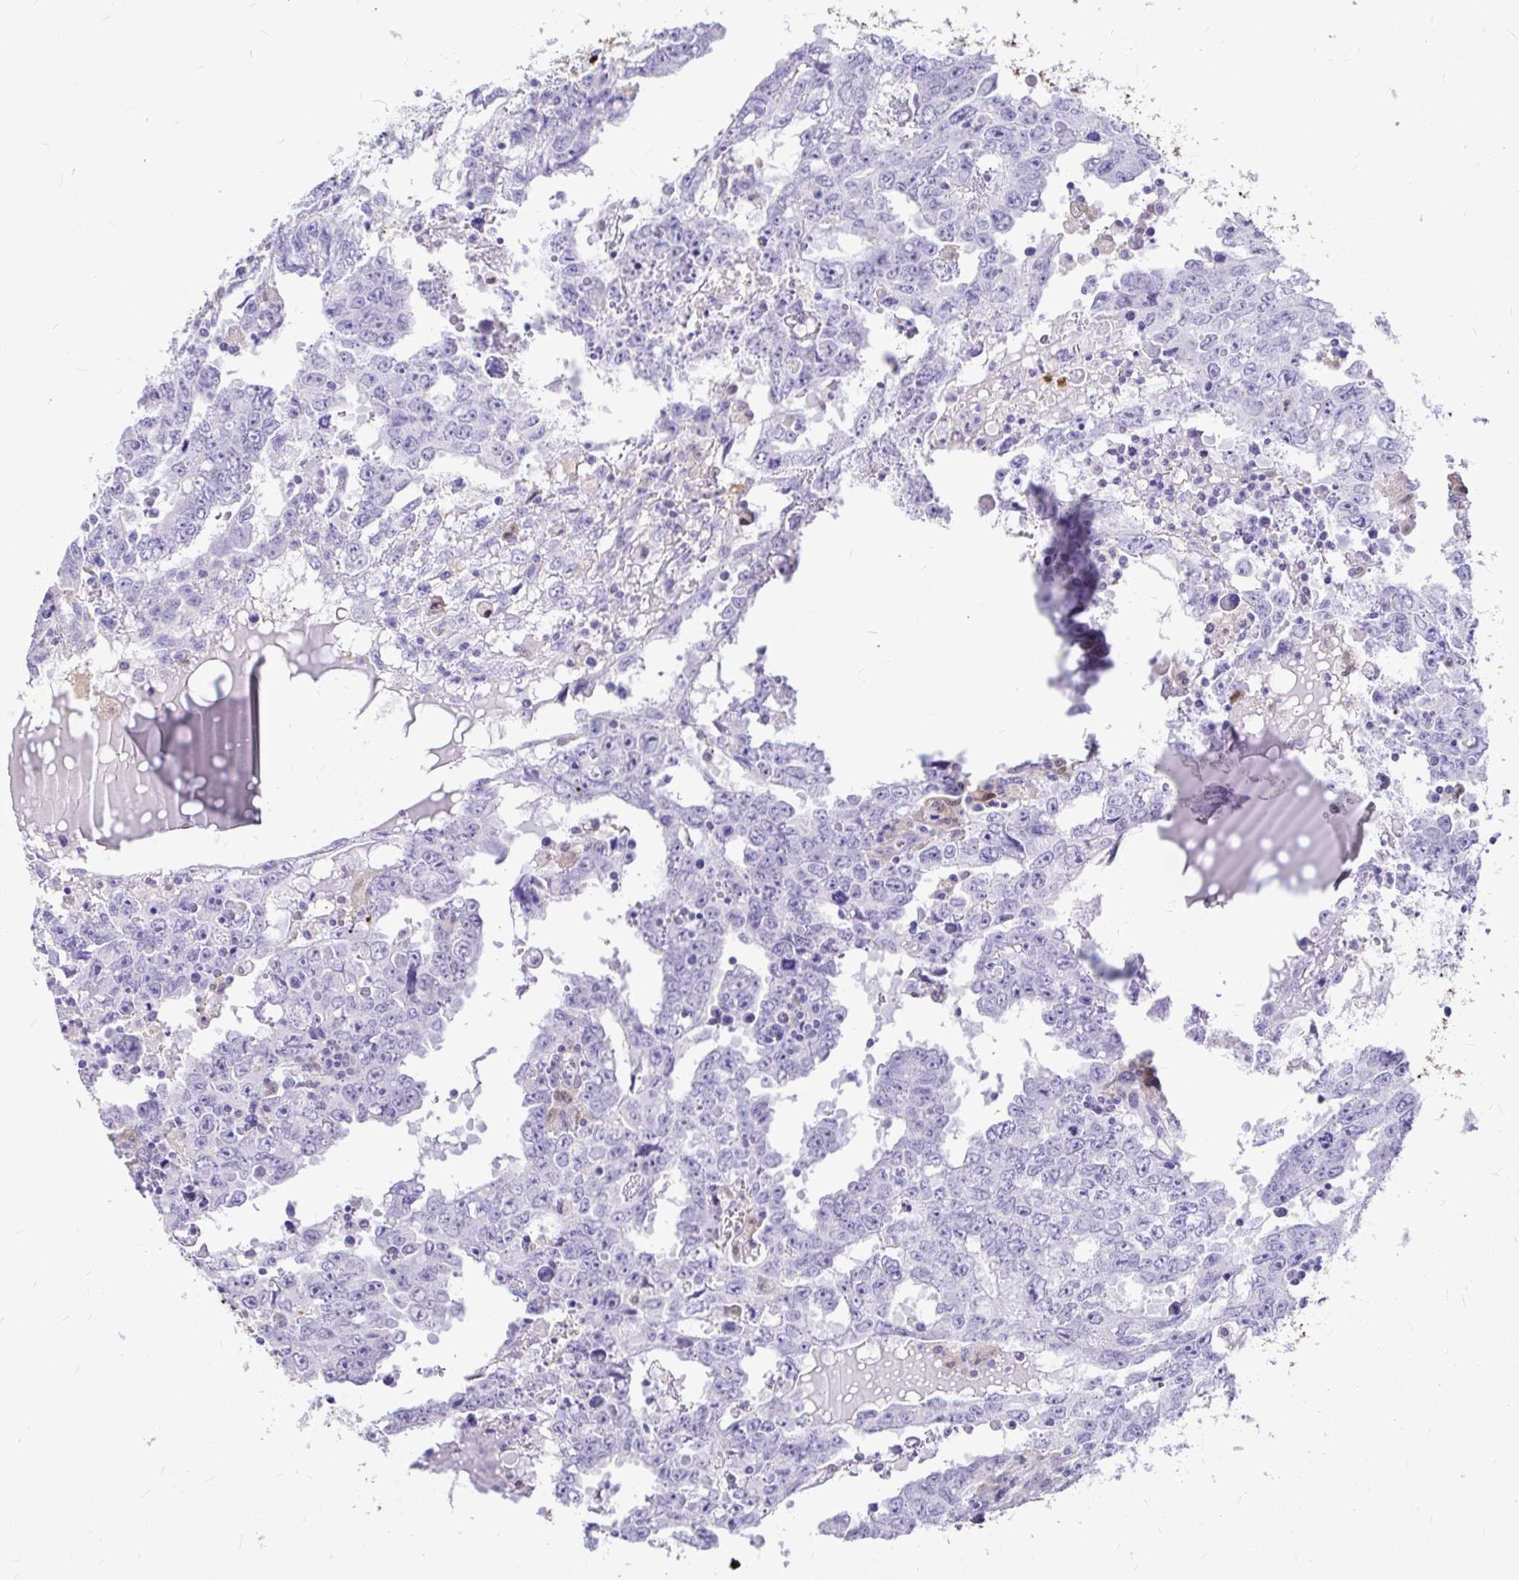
{"staining": {"intensity": "negative", "quantity": "none", "location": "none"}, "tissue": "testis cancer", "cell_type": "Tumor cells", "image_type": "cancer", "snomed": [{"axis": "morphology", "description": "Carcinoma, Embryonal, NOS"}, {"axis": "topography", "description": "Testis"}], "caption": "An image of testis embryonal carcinoma stained for a protein exhibits no brown staining in tumor cells.", "gene": "CLEC1B", "patient": {"sex": "male", "age": 22}}